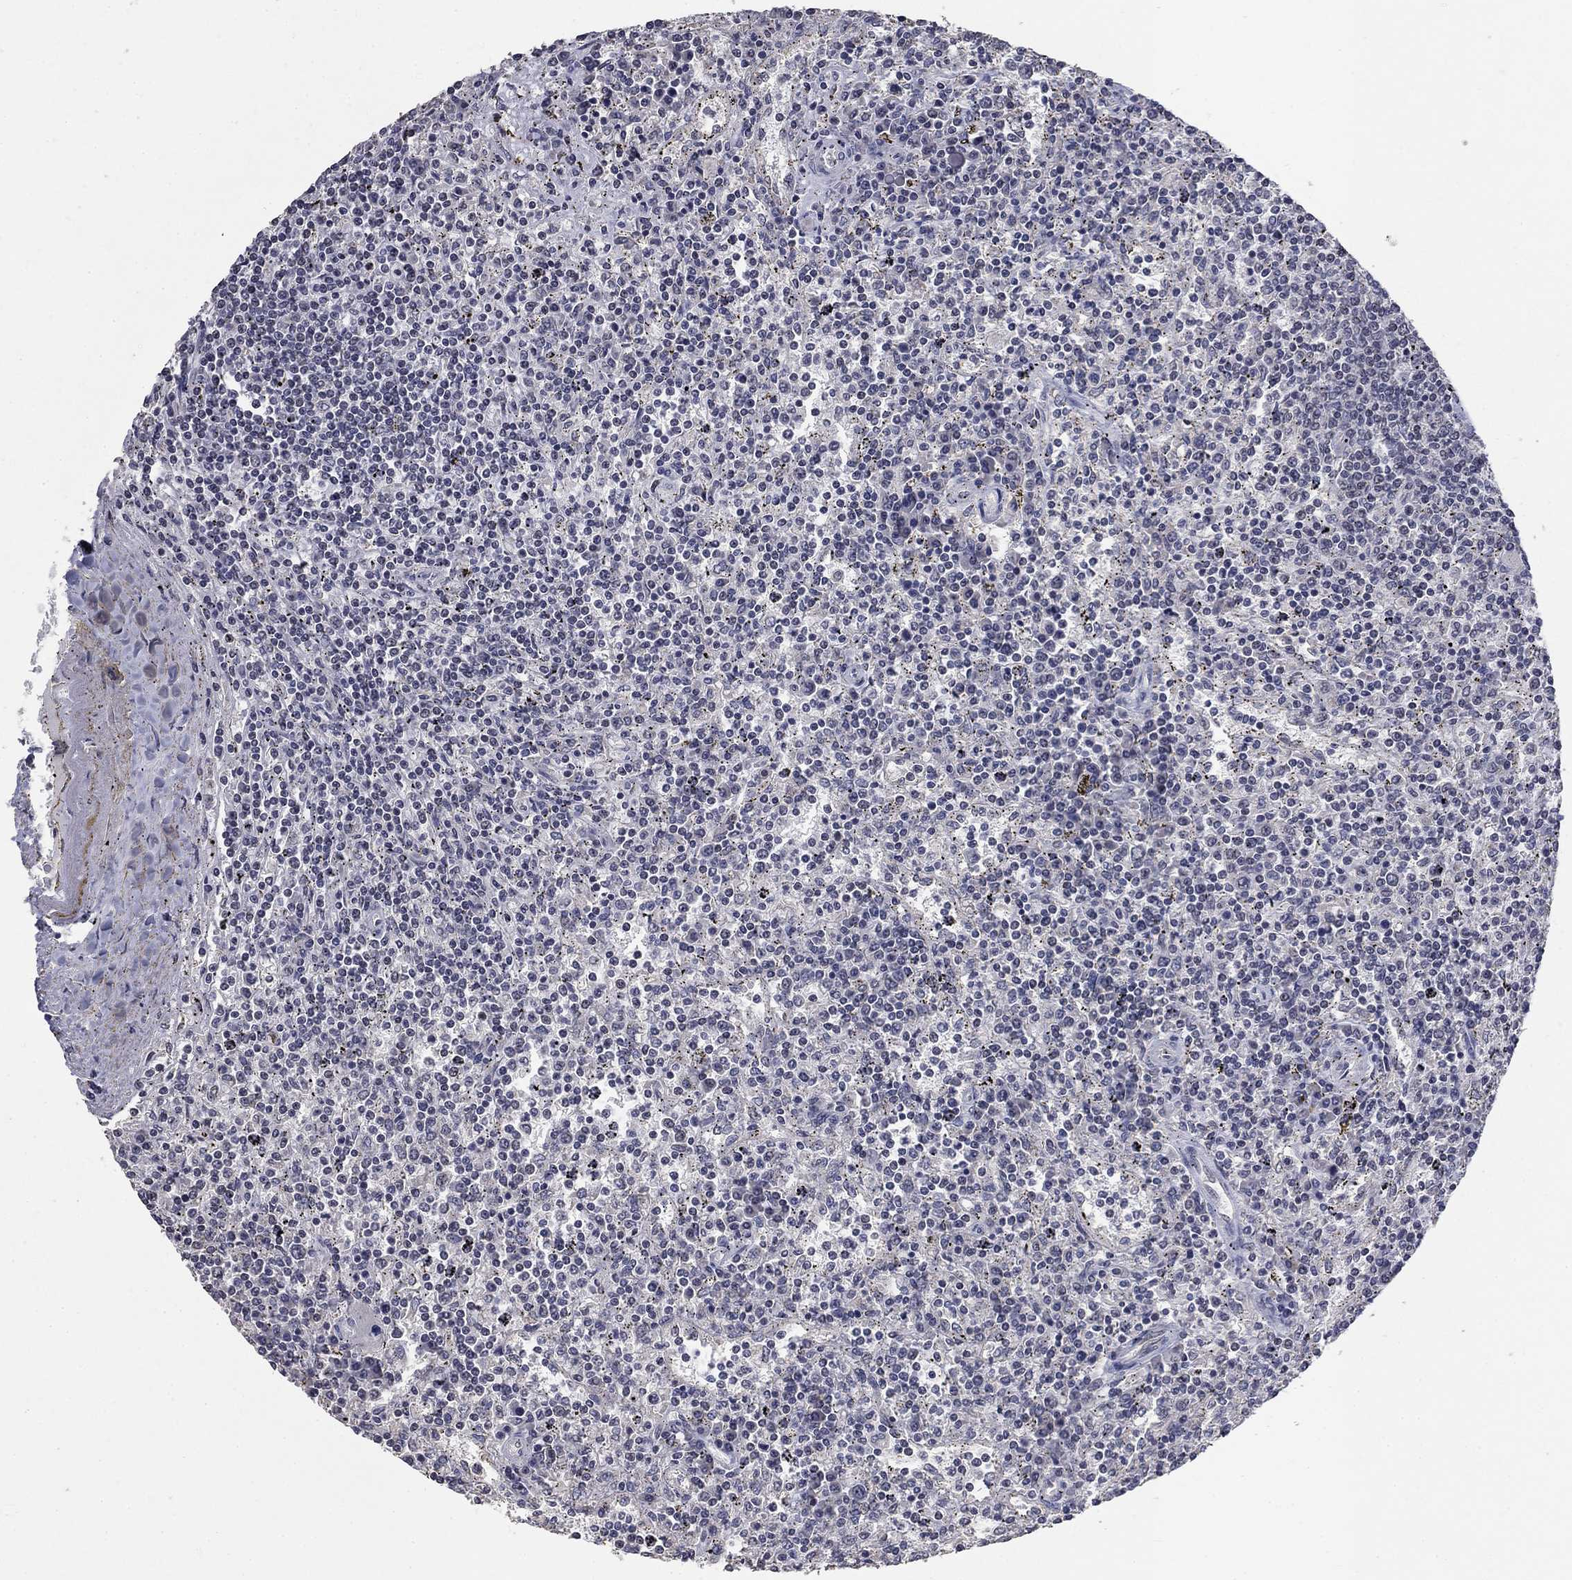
{"staining": {"intensity": "negative", "quantity": "none", "location": "none"}, "tissue": "lymphoma", "cell_type": "Tumor cells", "image_type": "cancer", "snomed": [{"axis": "morphology", "description": "Malignant lymphoma, non-Hodgkin's type, Low grade"}, {"axis": "topography", "description": "Spleen"}], "caption": "DAB (3,3'-diaminobenzidine) immunohistochemical staining of low-grade malignant lymphoma, non-Hodgkin's type shows no significant staining in tumor cells.", "gene": "SPATA33", "patient": {"sex": "male", "age": 62}}